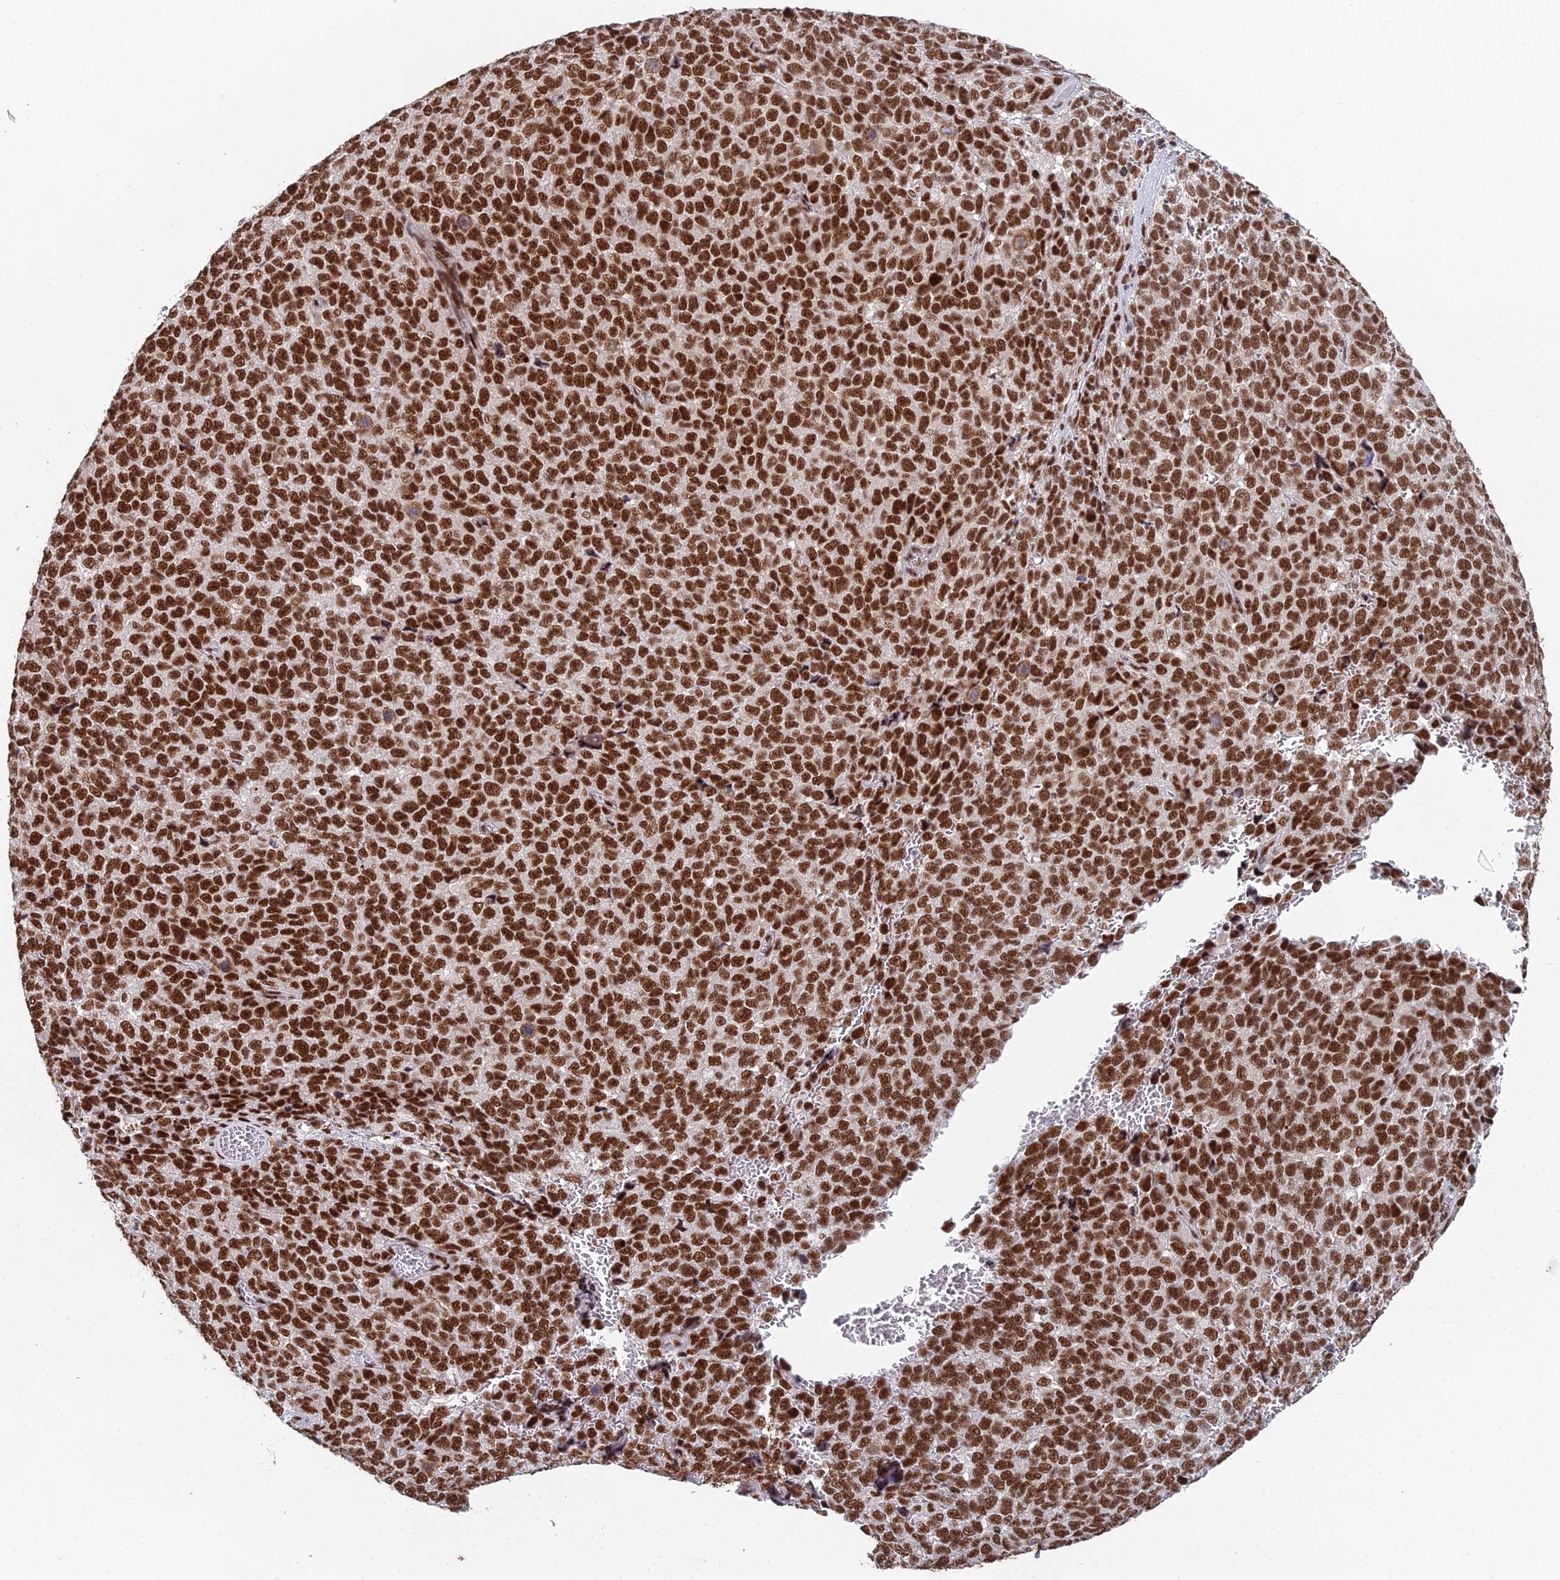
{"staining": {"intensity": "strong", "quantity": ">75%", "location": "nuclear"}, "tissue": "melanoma", "cell_type": "Tumor cells", "image_type": "cancer", "snomed": [{"axis": "morphology", "description": "Malignant melanoma, NOS"}, {"axis": "topography", "description": "Nose, NOS"}], "caption": "Immunohistochemical staining of human melanoma reveals strong nuclear protein positivity in about >75% of tumor cells.", "gene": "SF3B3", "patient": {"sex": "female", "age": 48}}